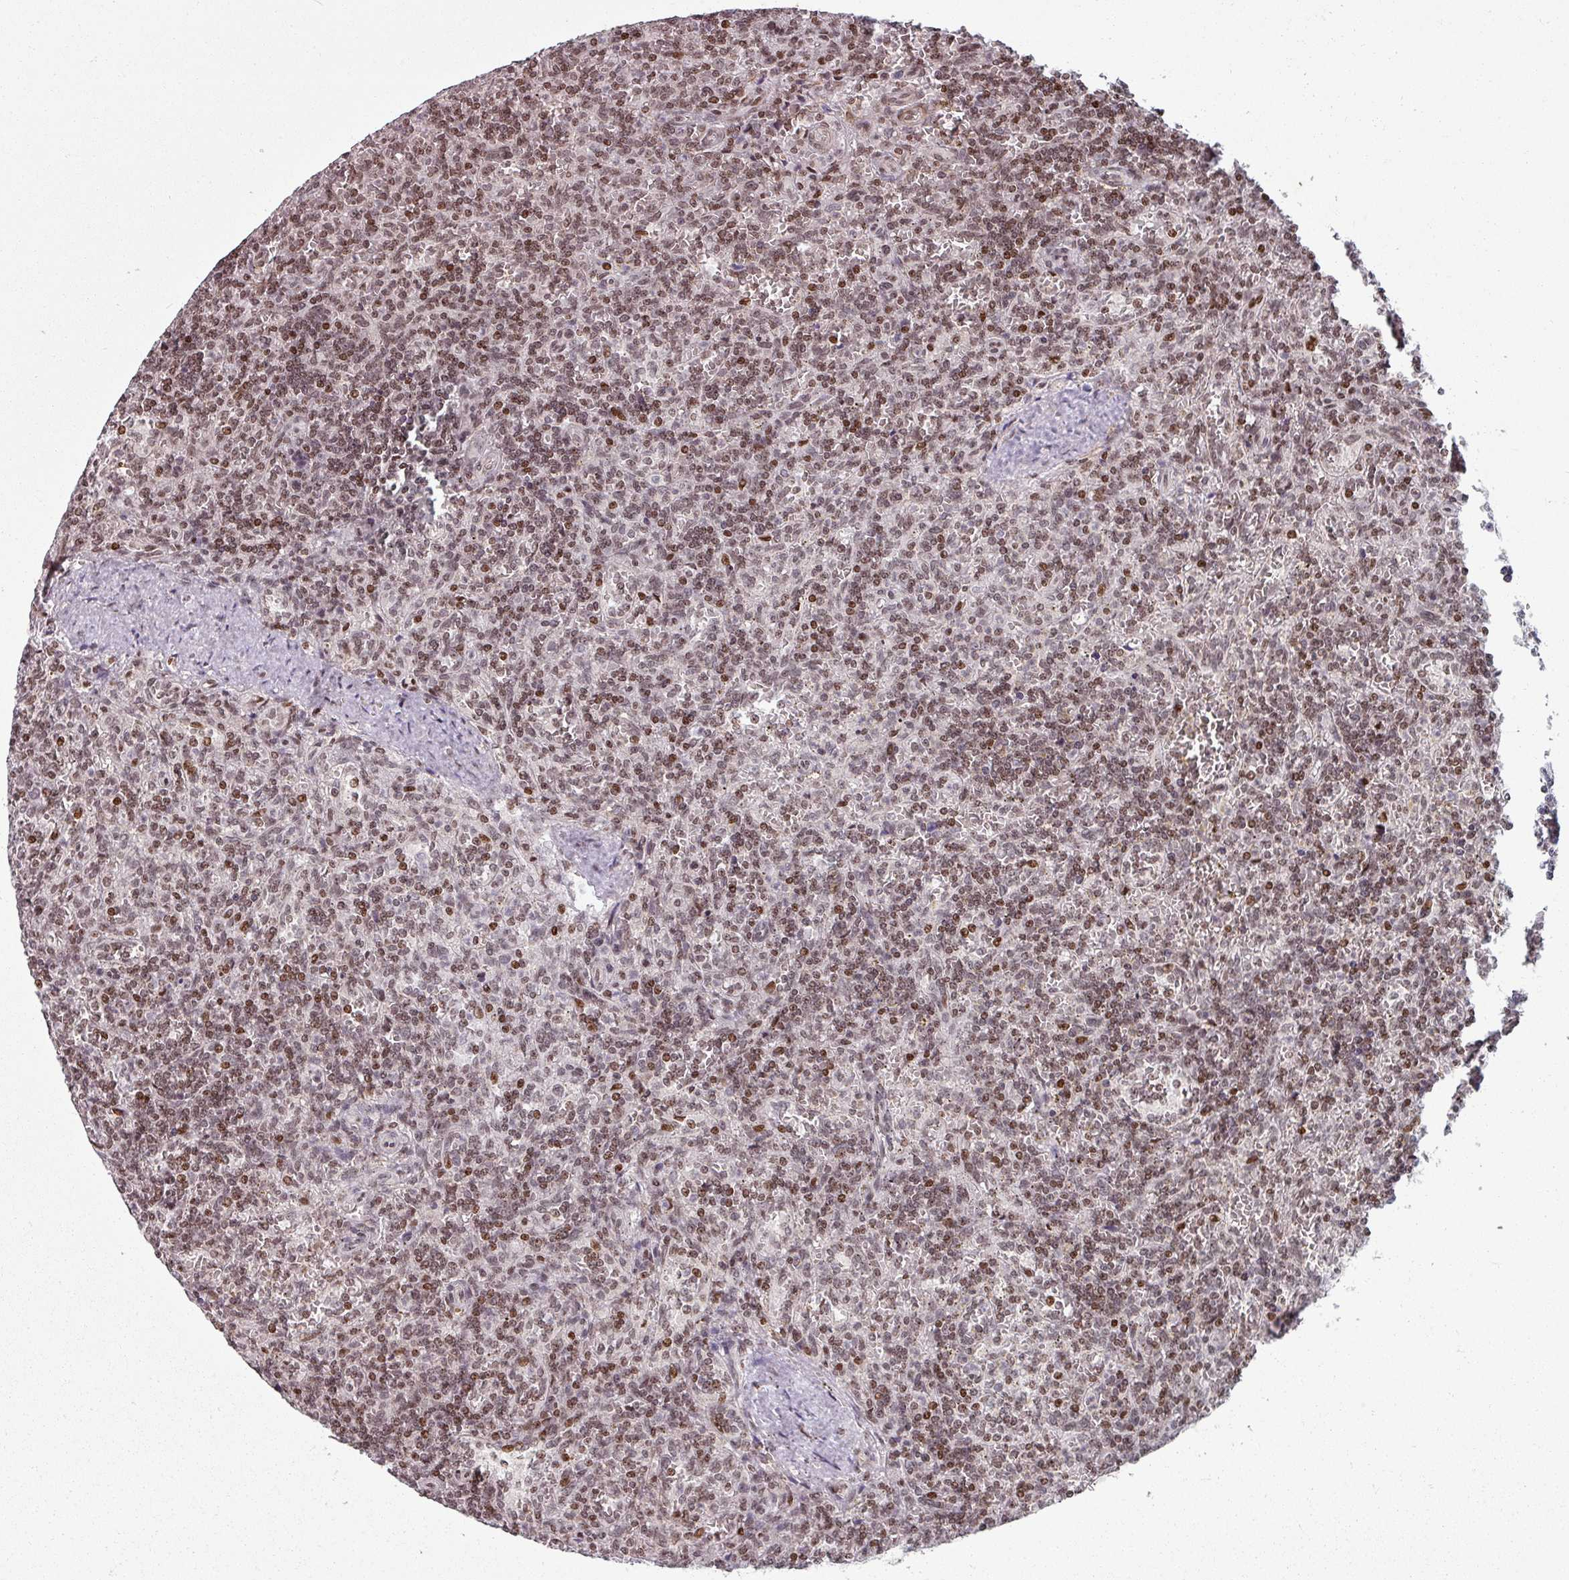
{"staining": {"intensity": "moderate", "quantity": ">75%", "location": "nuclear"}, "tissue": "lymphoma", "cell_type": "Tumor cells", "image_type": "cancer", "snomed": [{"axis": "morphology", "description": "Malignant lymphoma, non-Hodgkin's type, Low grade"}, {"axis": "topography", "description": "Spleen"}], "caption": "High-magnification brightfield microscopy of lymphoma stained with DAB (brown) and counterstained with hematoxylin (blue). tumor cells exhibit moderate nuclear positivity is appreciated in about>75% of cells. The staining was performed using DAB to visualize the protein expression in brown, while the nuclei were stained in blue with hematoxylin (Magnification: 20x).", "gene": "NCOR1", "patient": {"sex": "male", "age": 73}}